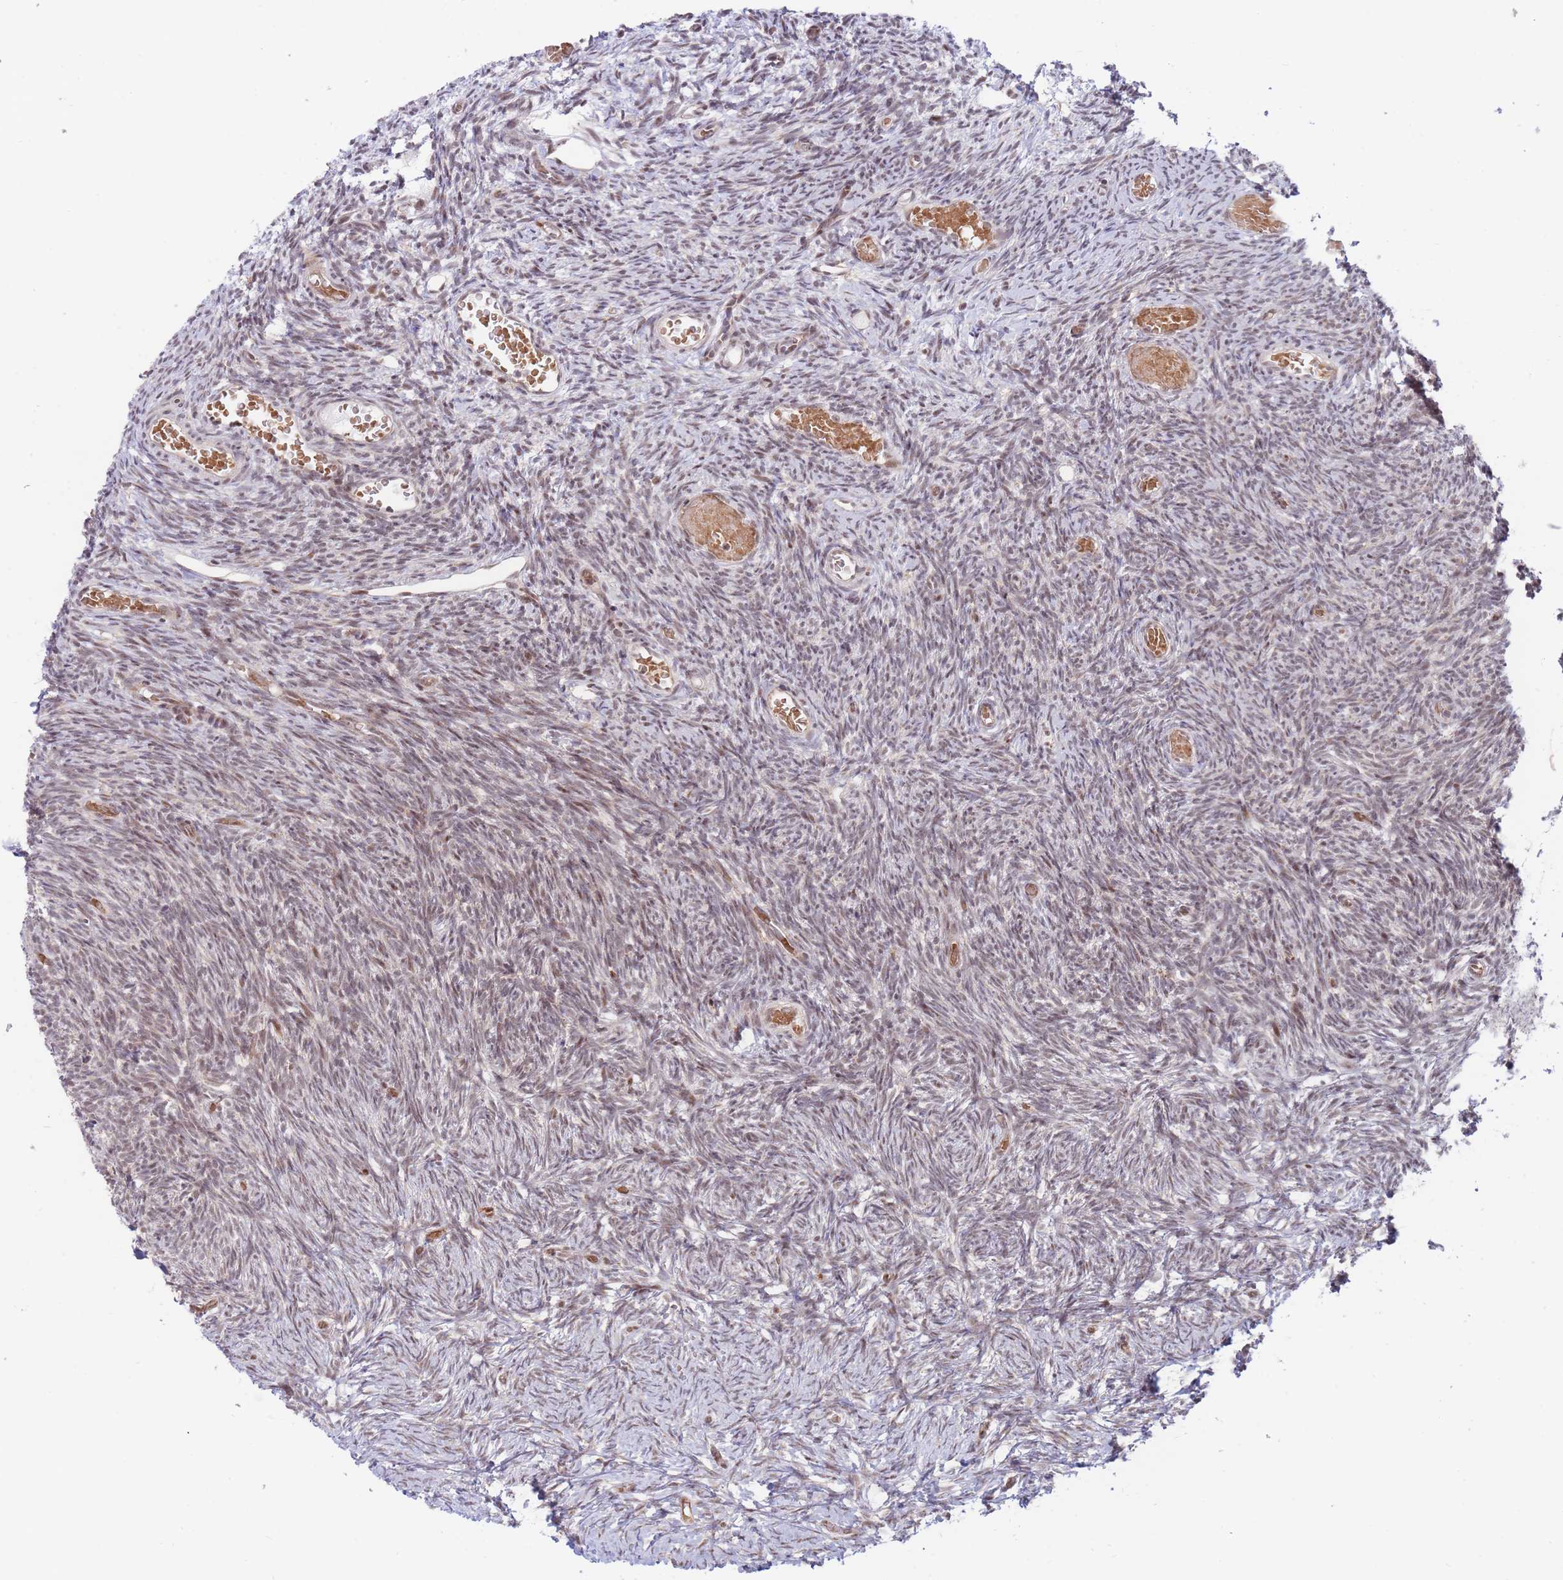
{"staining": {"intensity": "moderate", "quantity": "25%-75%", "location": "nuclear"}, "tissue": "ovary", "cell_type": "Ovarian stroma cells", "image_type": "normal", "snomed": [{"axis": "morphology", "description": "Normal tissue, NOS"}, {"axis": "topography", "description": "Ovary"}], "caption": "Ovary stained with DAB immunohistochemistry (IHC) reveals medium levels of moderate nuclear expression in approximately 25%-75% of ovarian stroma cells. Immunohistochemistry stains the protein in brown and the nuclei are stained blue.", "gene": "BOD1L1", "patient": {"sex": "female", "age": 39}}